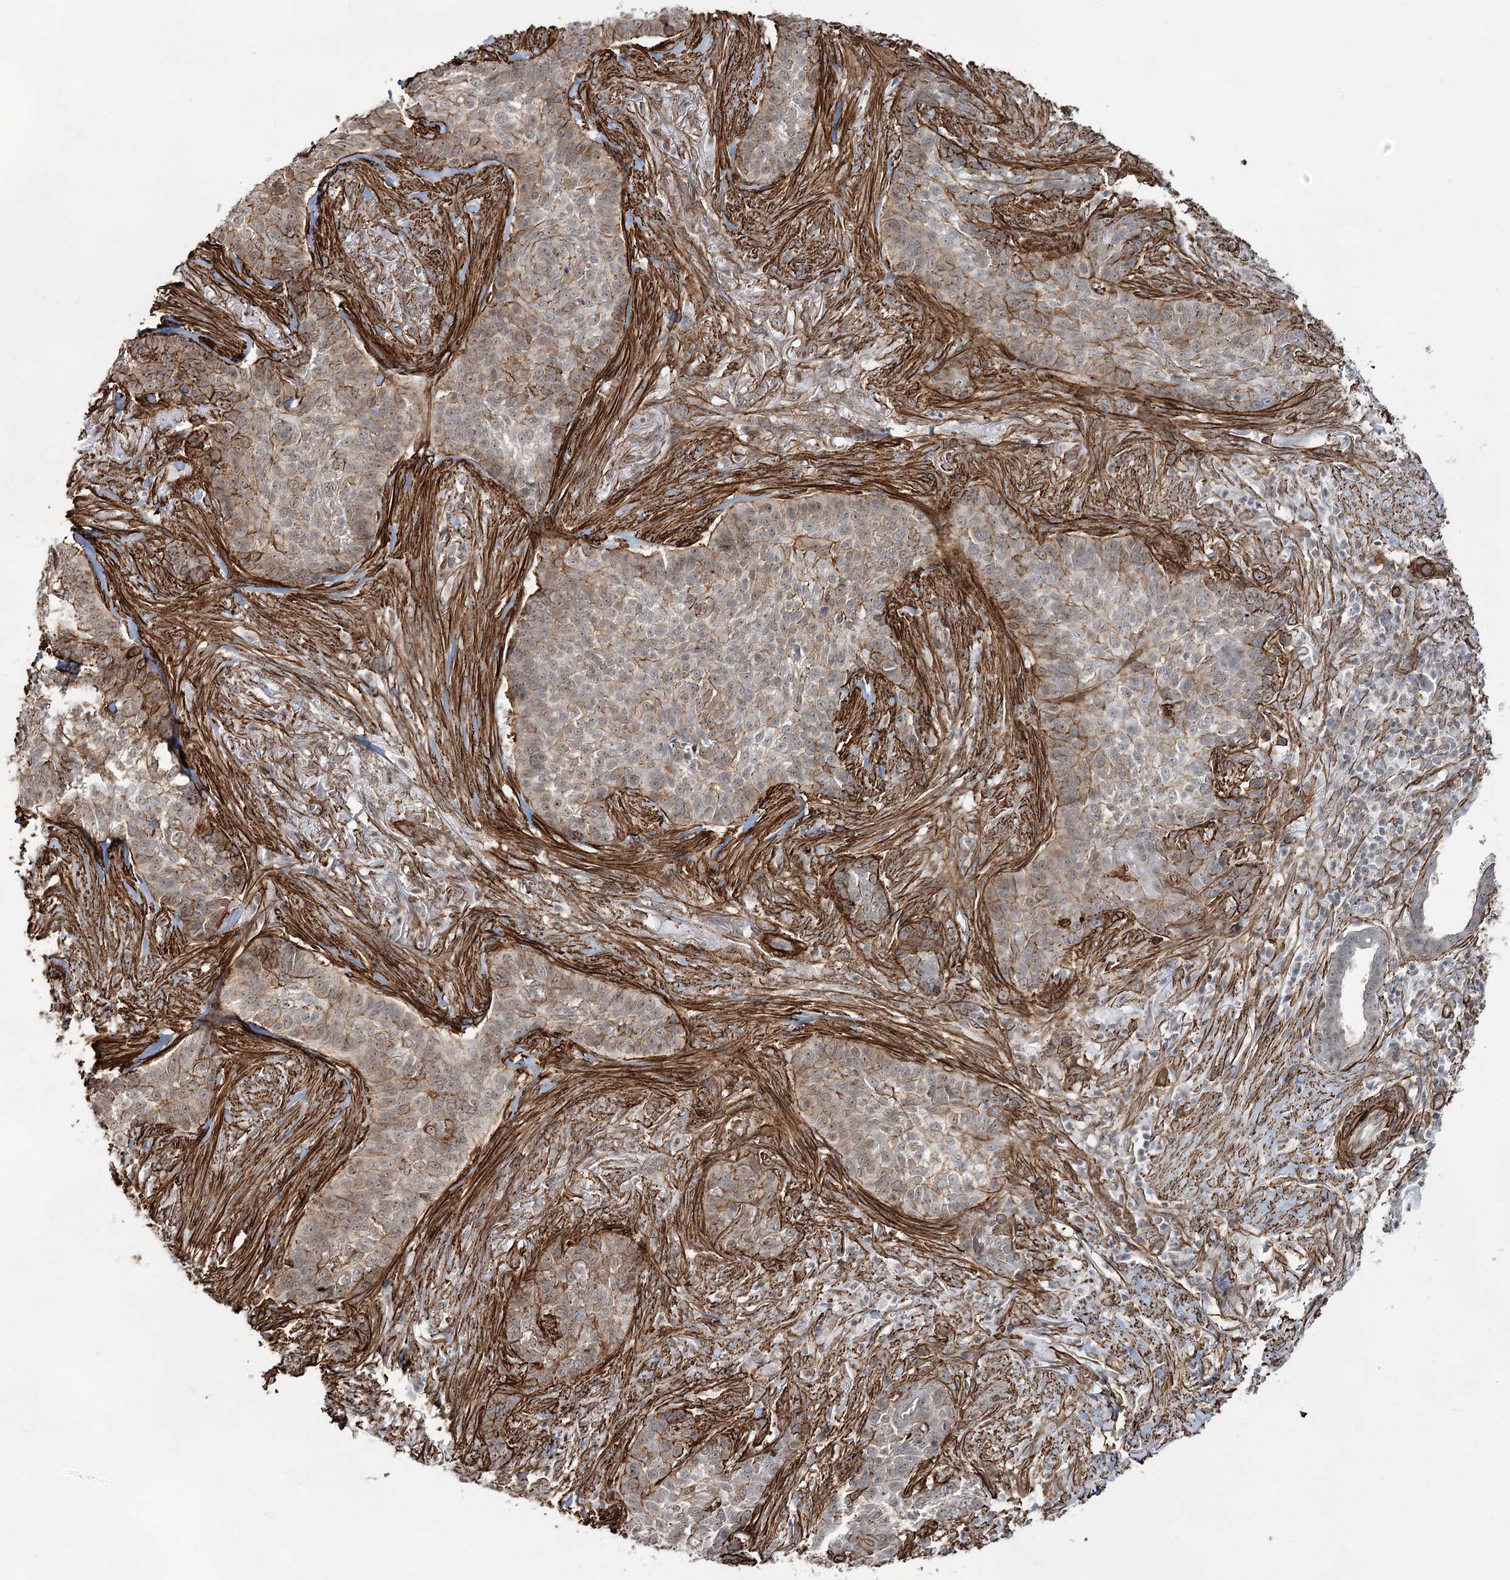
{"staining": {"intensity": "weak", "quantity": "25%-75%", "location": "cytoplasmic/membranous"}, "tissue": "skin cancer", "cell_type": "Tumor cells", "image_type": "cancer", "snomed": [{"axis": "morphology", "description": "Basal cell carcinoma"}, {"axis": "topography", "description": "Skin"}], "caption": "Protein expression analysis of skin cancer (basal cell carcinoma) displays weak cytoplasmic/membranous staining in about 25%-75% of tumor cells.", "gene": "CWF19L1", "patient": {"sex": "male", "age": 85}}